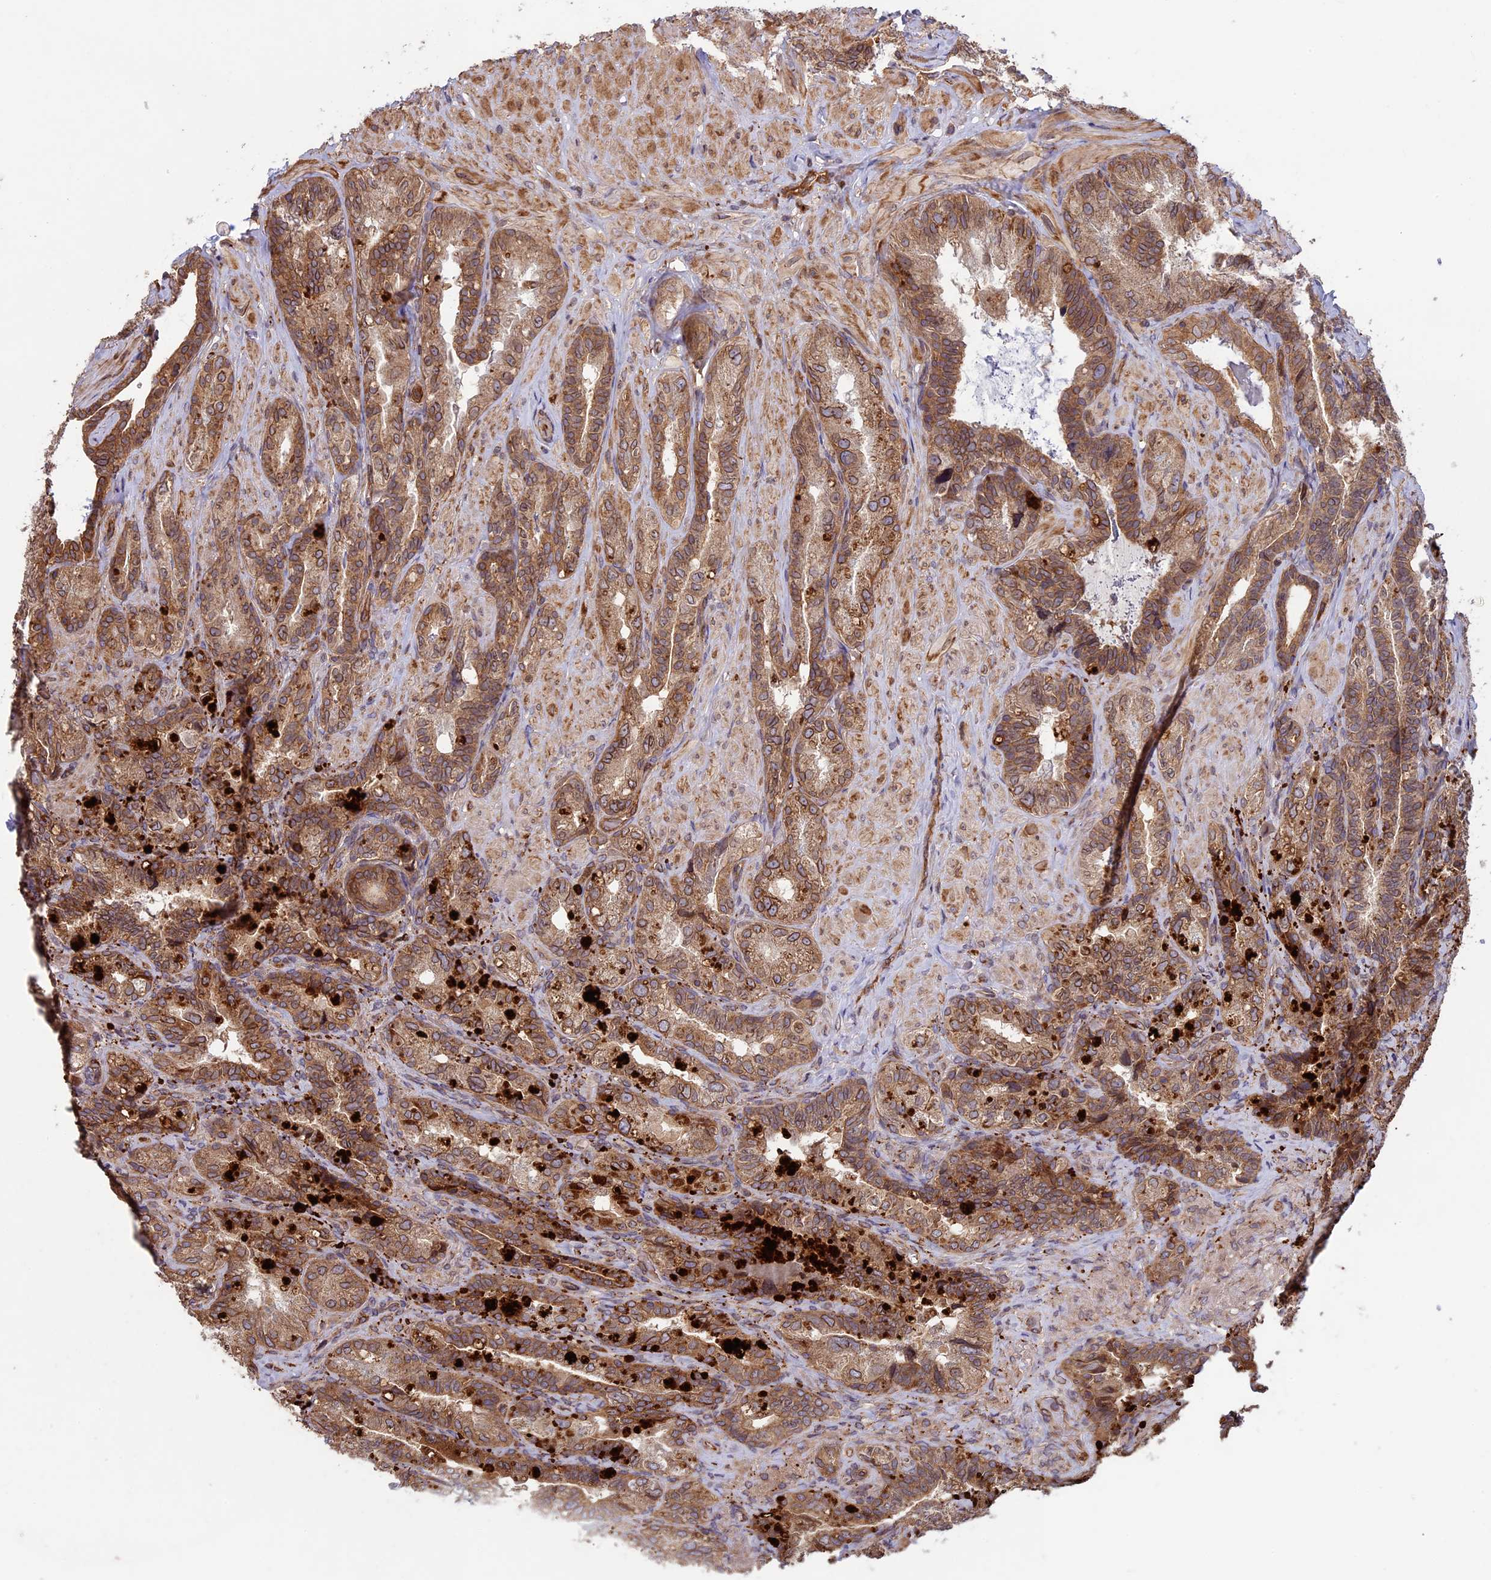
{"staining": {"intensity": "moderate", "quantity": ">75%", "location": "cytoplasmic/membranous,nuclear"}, "tissue": "seminal vesicle", "cell_type": "Glandular cells", "image_type": "normal", "snomed": [{"axis": "morphology", "description": "Normal tissue, NOS"}, {"axis": "topography", "description": "Prostate and seminal vesicle, NOS"}, {"axis": "topography", "description": "Prostate"}, {"axis": "topography", "description": "Seminal veicle"}], "caption": "Immunohistochemical staining of unremarkable human seminal vesicle shows medium levels of moderate cytoplasmic/membranous,nuclear staining in approximately >75% of glandular cells.", "gene": "CCDC125", "patient": {"sex": "male", "age": 67}}